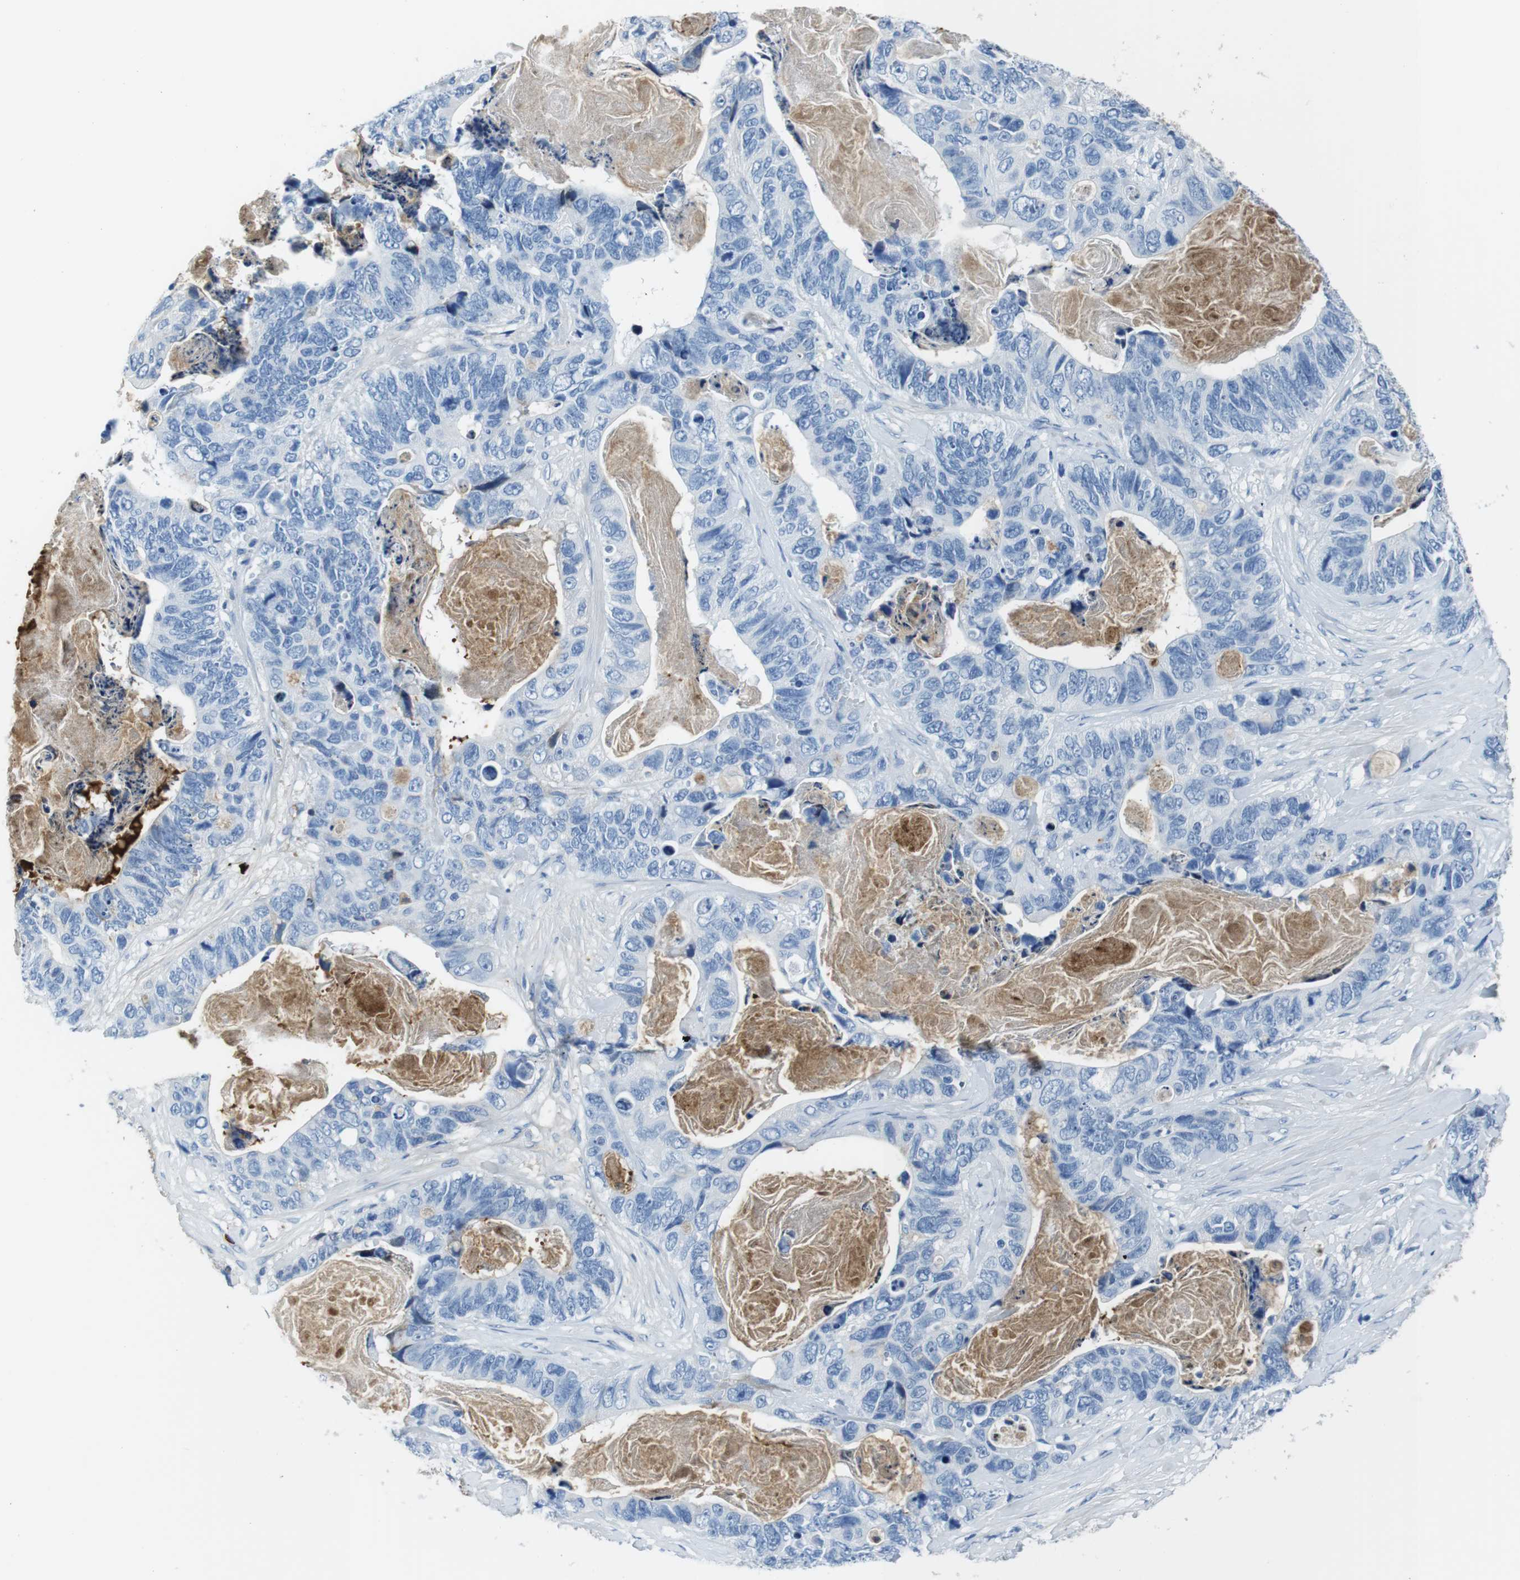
{"staining": {"intensity": "negative", "quantity": "none", "location": "none"}, "tissue": "stomach cancer", "cell_type": "Tumor cells", "image_type": "cancer", "snomed": [{"axis": "morphology", "description": "Adenocarcinoma, NOS"}, {"axis": "topography", "description": "Stomach"}], "caption": "Immunohistochemical staining of stomach cancer exhibits no significant expression in tumor cells.", "gene": "IGKC", "patient": {"sex": "female", "age": 89}}